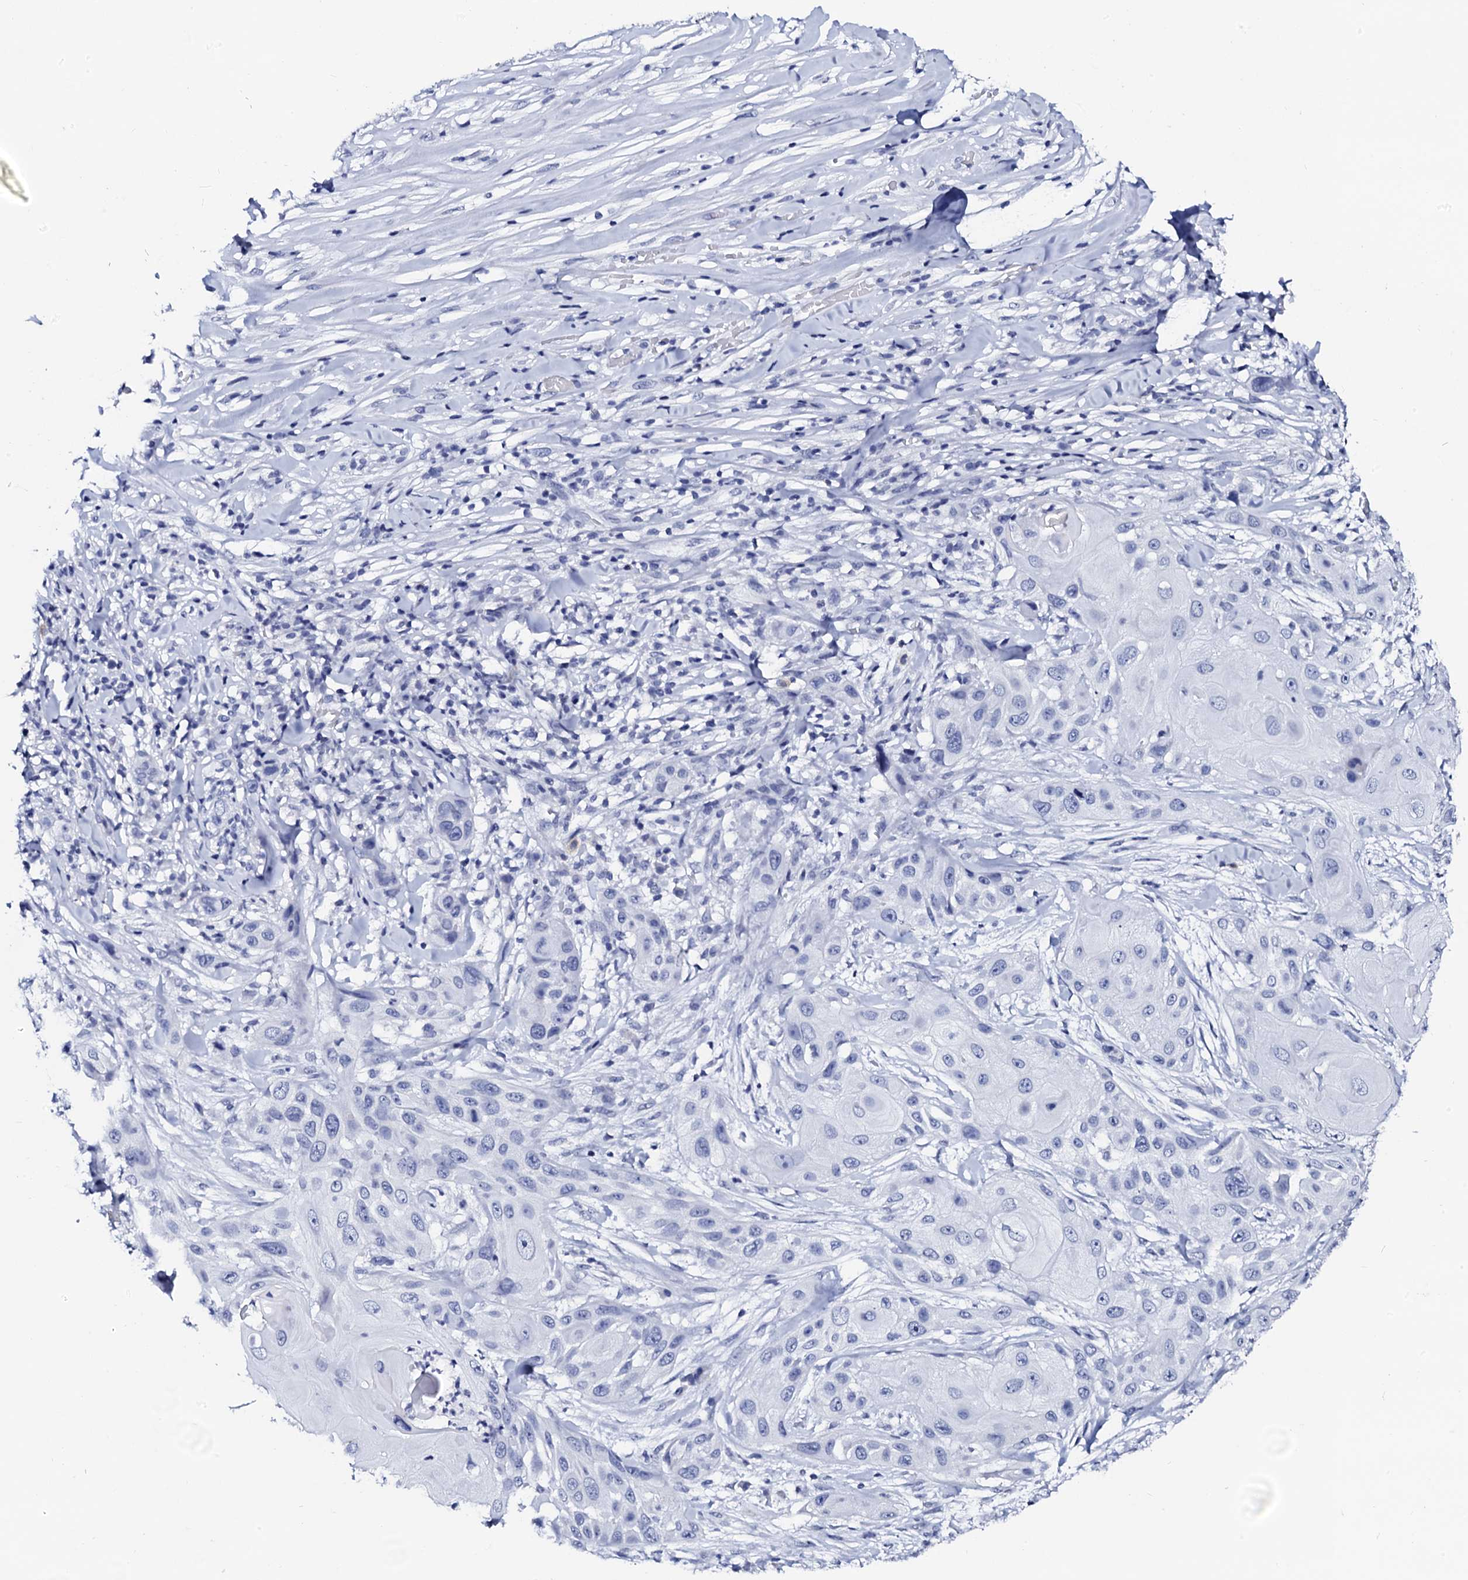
{"staining": {"intensity": "negative", "quantity": "none", "location": "none"}, "tissue": "skin cancer", "cell_type": "Tumor cells", "image_type": "cancer", "snomed": [{"axis": "morphology", "description": "Squamous cell carcinoma, NOS"}, {"axis": "topography", "description": "Skin"}], "caption": "Photomicrograph shows no significant protein staining in tumor cells of skin cancer.", "gene": "SPATA19", "patient": {"sex": "female", "age": 44}}